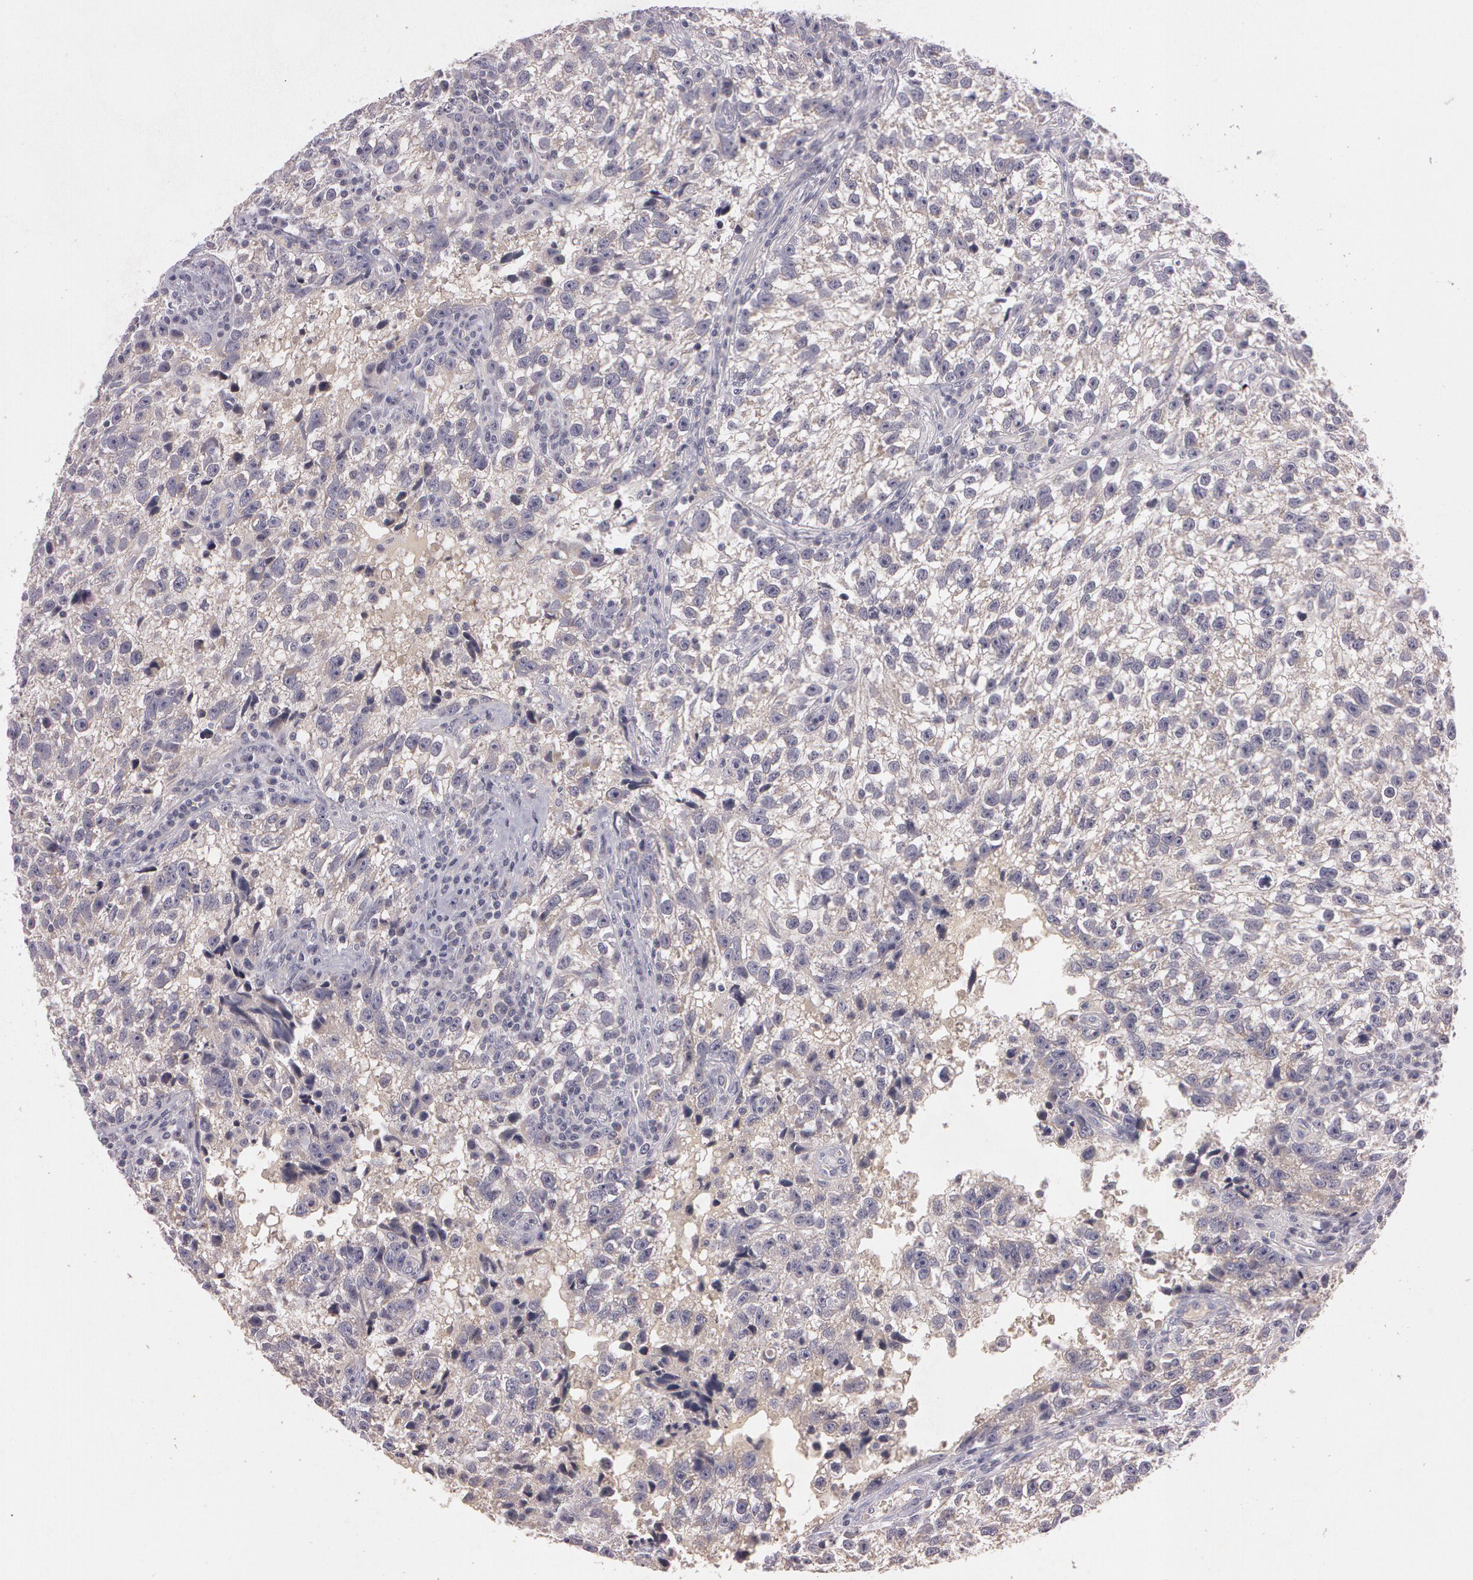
{"staining": {"intensity": "weak", "quantity": "25%-75%", "location": "cytoplasmic/membranous"}, "tissue": "testis cancer", "cell_type": "Tumor cells", "image_type": "cancer", "snomed": [{"axis": "morphology", "description": "Seminoma, NOS"}, {"axis": "topography", "description": "Testis"}], "caption": "Protein expression analysis of testis seminoma displays weak cytoplasmic/membranous staining in approximately 25%-75% of tumor cells.", "gene": "MXRA5", "patient": {"sex": "male", "age": 38}}